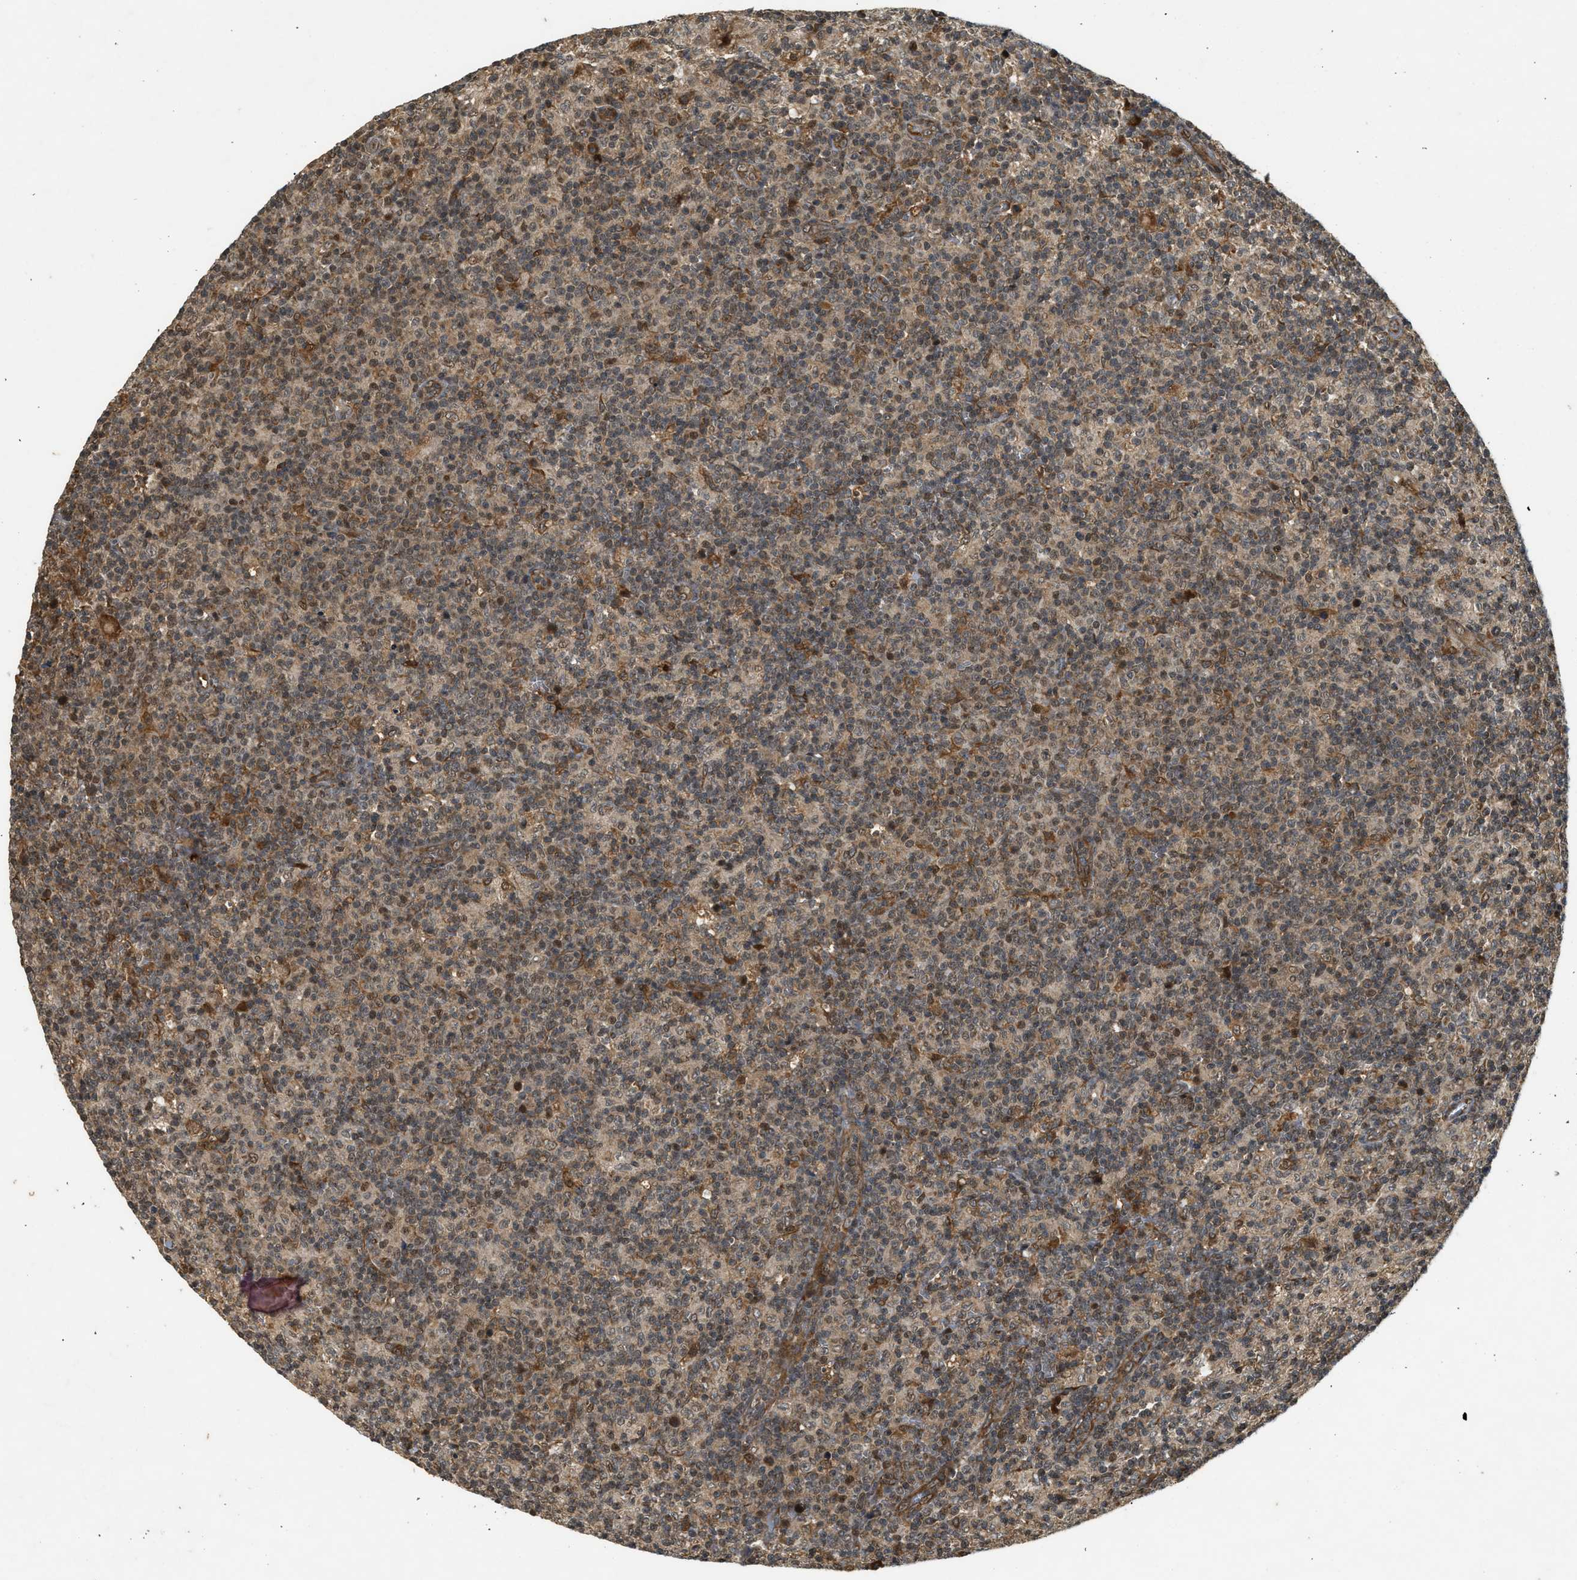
{"staining": {"intensity": "moderate", "quantity": "25%-75%", "location": "cytoplasmic/membranous,nuclear"}, "tissue": "lymph node", "cell_type": "Germinal center cells", "image_type": "normal", "snomed": [{"axis": "morphology", "description": "Normal tissue, NOS"}, {"axis": "morphology", "description": "Inflammation, NOS"}, {"axis": "topography", "description": "Lymph node"}], "caption": "This image reveals immunohistochemistry (IHC) staining of unremarkable human lymph node, with medium moderate cytoplasmic/membranous,nuclear expression in about 25%-75% of germinal center cells.", "gene": "EIF2AK3", "patient": {"sex": "male", "age": 55}}